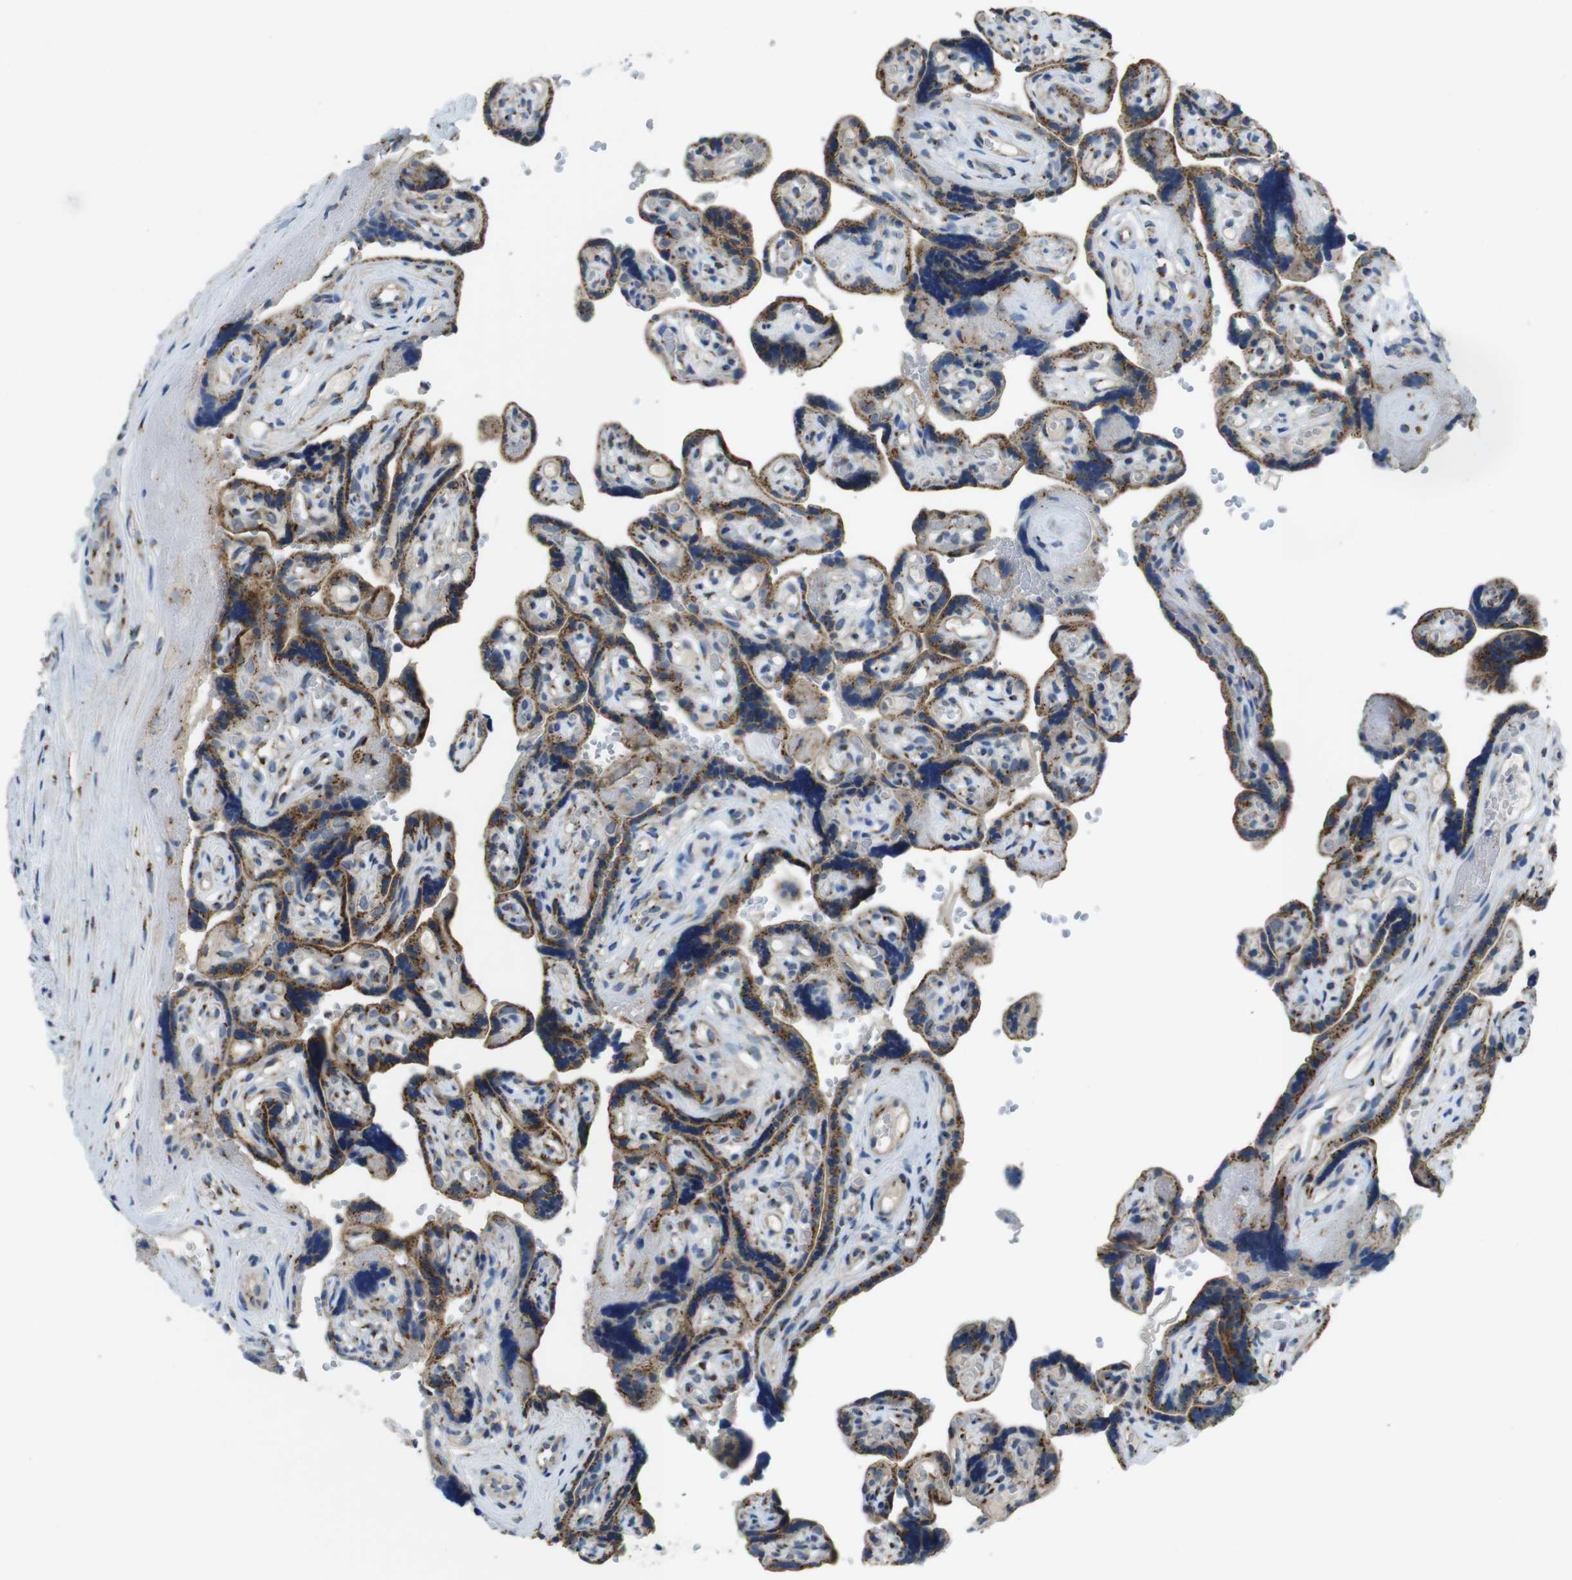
{"staining": {"intensity": "strong", "quantity": ">75%", "location": "cytoplasmic/membranous,nuclear"}, "tissue": "placenta", "cell_type": "Decidual cells", "image_type": "normal", "snomed": [{"axis": "morphology", "description": "Normal tissue, NOS"}, {"axis": "topography", "description": "Placenta"}], "caption": "Immunohistochemical staining of normal placenta demonstrates >75% levels of strong cytoplasmic/membranous,nuclear protein expression in about >75% of decidual cells. (brown staining indicates protein expression, while blue staining denotes nuclei).", "gene": "RAB6A", "patient": {"sex": "female", "age": 30}}